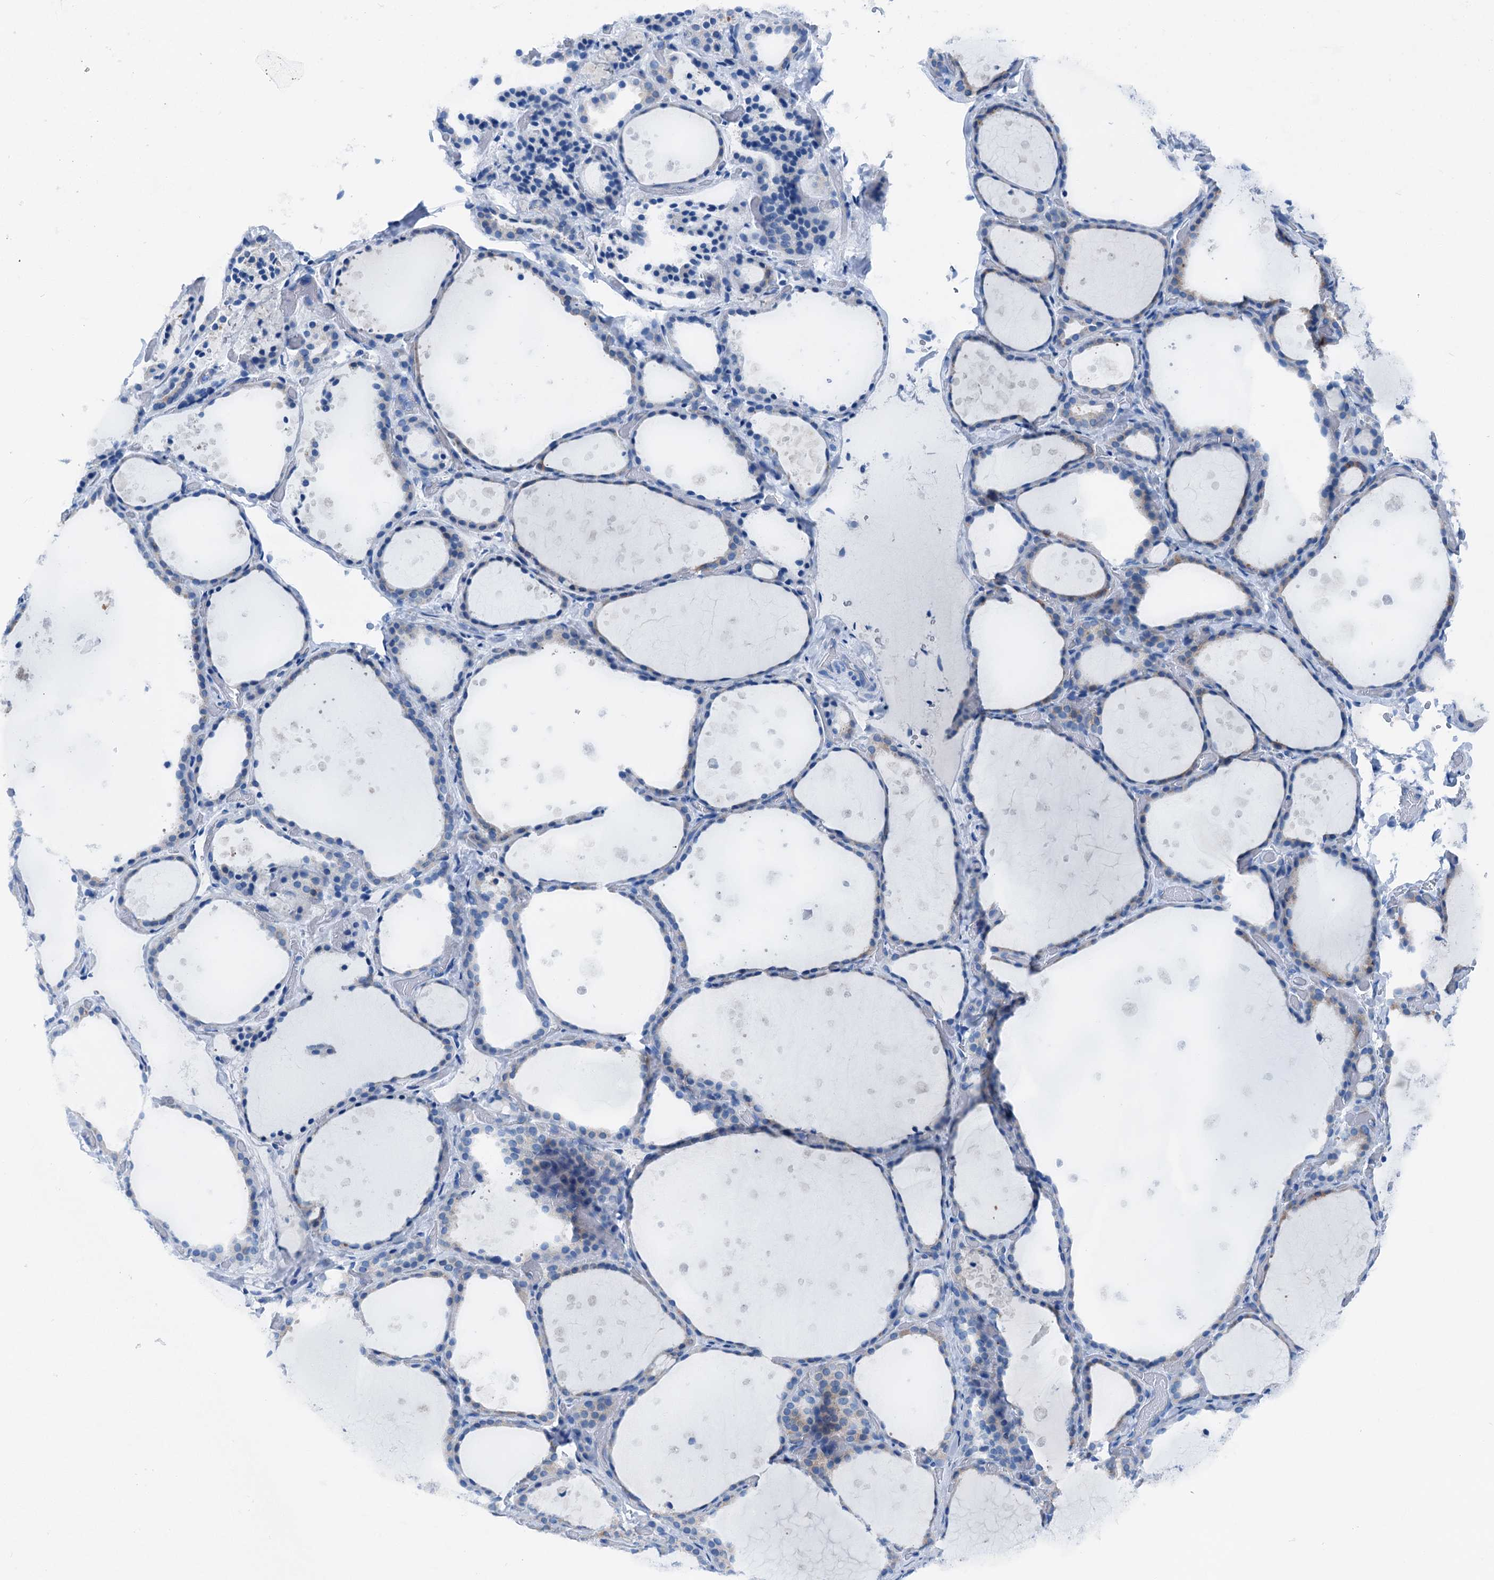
{"staining": {"intensity": "negative", "quantity": "none", "location": "none"}, "tissue": "thyroid gland", "cell_type": "Glandular cells", "image_type": "normal", "snomed": [{"axis": "morphology", "description": "Normal tissue, NOS"}, {"axis": "topography", "description": "Thyroid gland"}], "caption": "The image exhibits no staining of glandular cells in unremarkable thyroid gland. (DAB immunohistochemistry (IHC) with hematoxylin counter stain).", "gene": "C1QTNF4", "patient": {"sex": "female", "age": 44}}